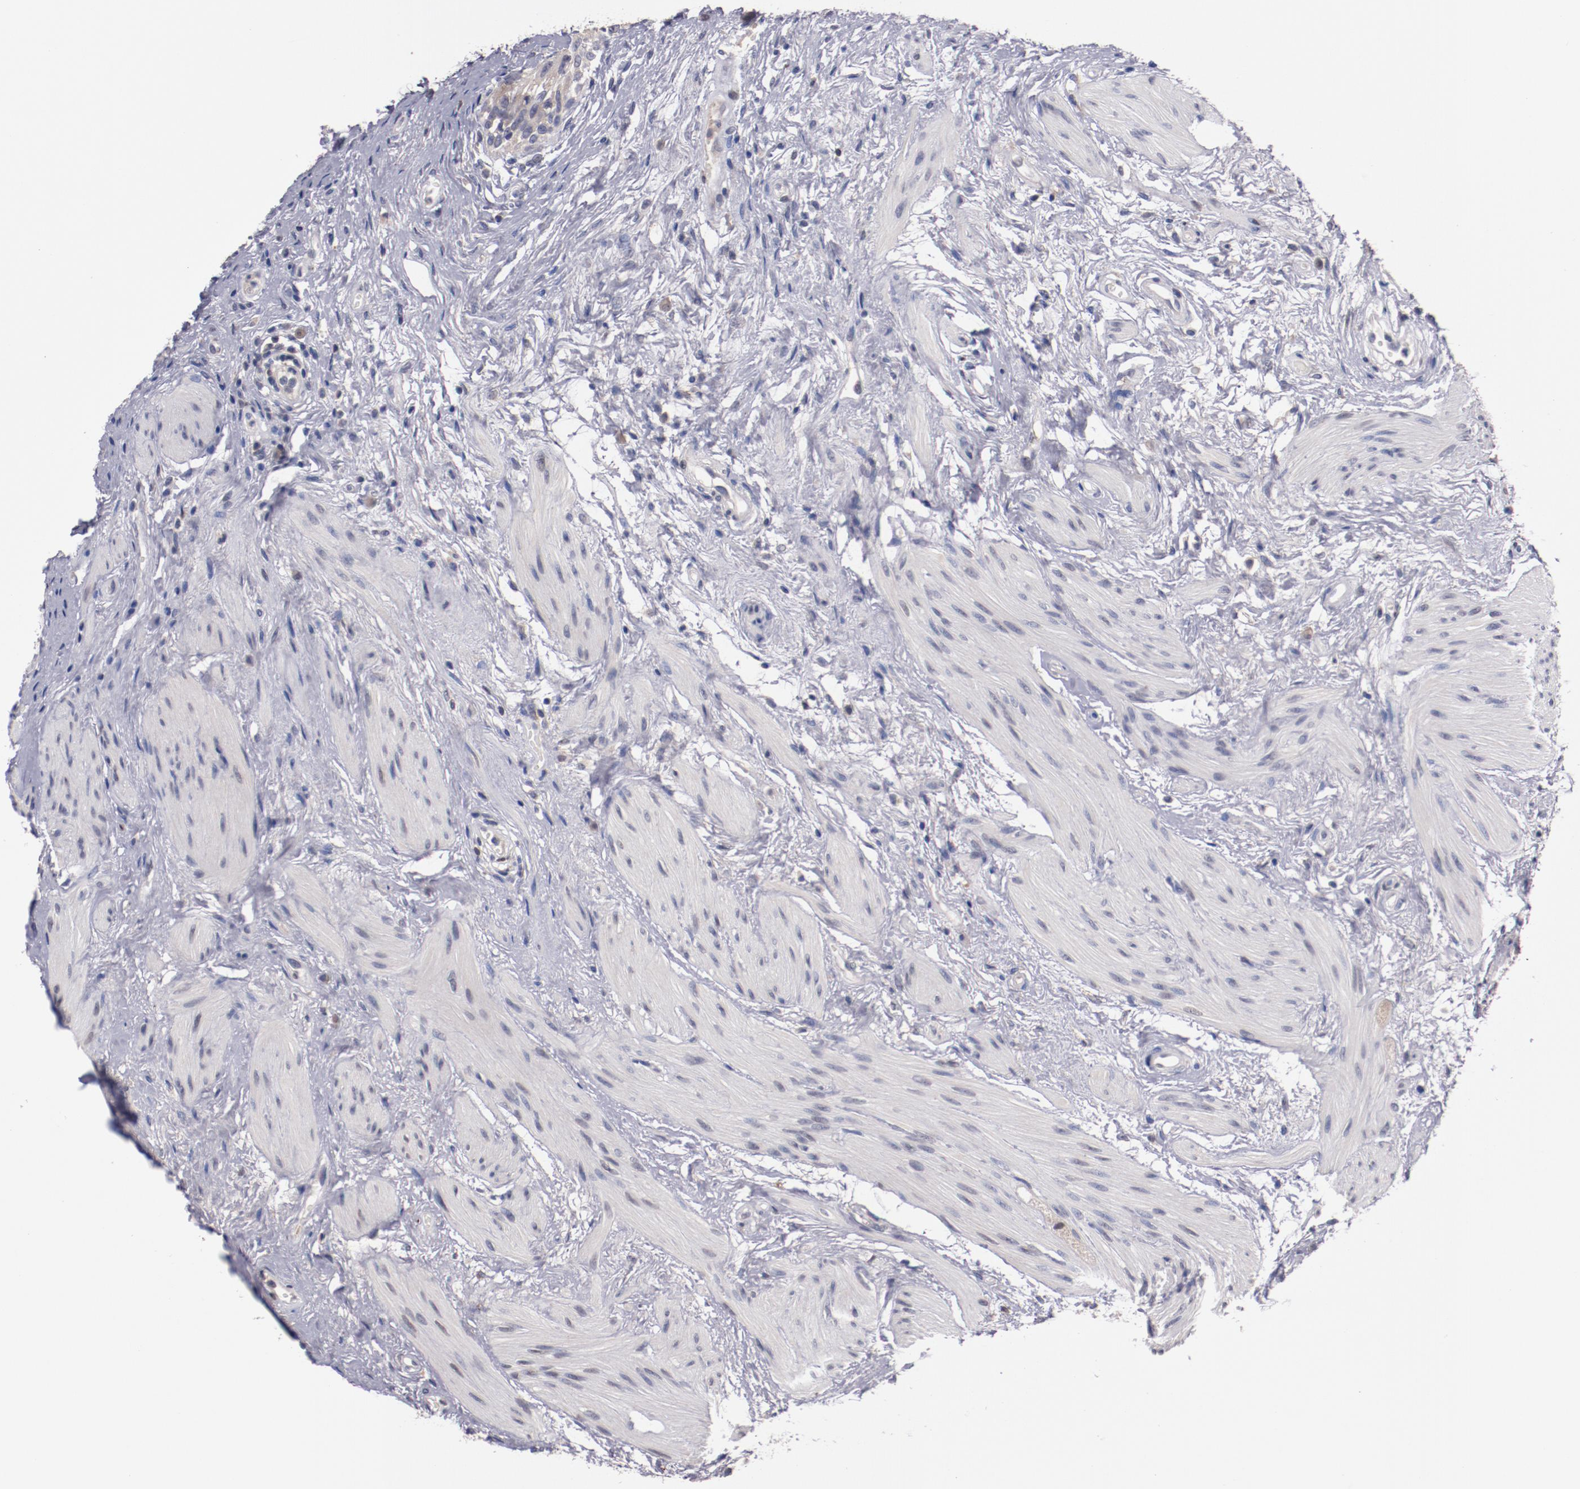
{"staining": {"intensity": "weak", "quantity": ">75%", "location": "cytoplasmic/membranous"}, "tissue": "urinary bladder", "cell_type": "Urothelial cells", "image_type": "normal", "snomed": [{"axis": "morphology", "description": "Normal tissue, NOS"}, {"axis": "topography", "description": "Urinary bladder"}], "caption": "Benign urinary bladder shows weak cytoplasmic/membranous staining in approximately >75% of urothelial cells, visualized by immunohistochemistry. (Brightfield microscopy of DAB IHC at high magnification).", "gene": "FAM81A", "patient": {"sex": "female", "age": 55}}